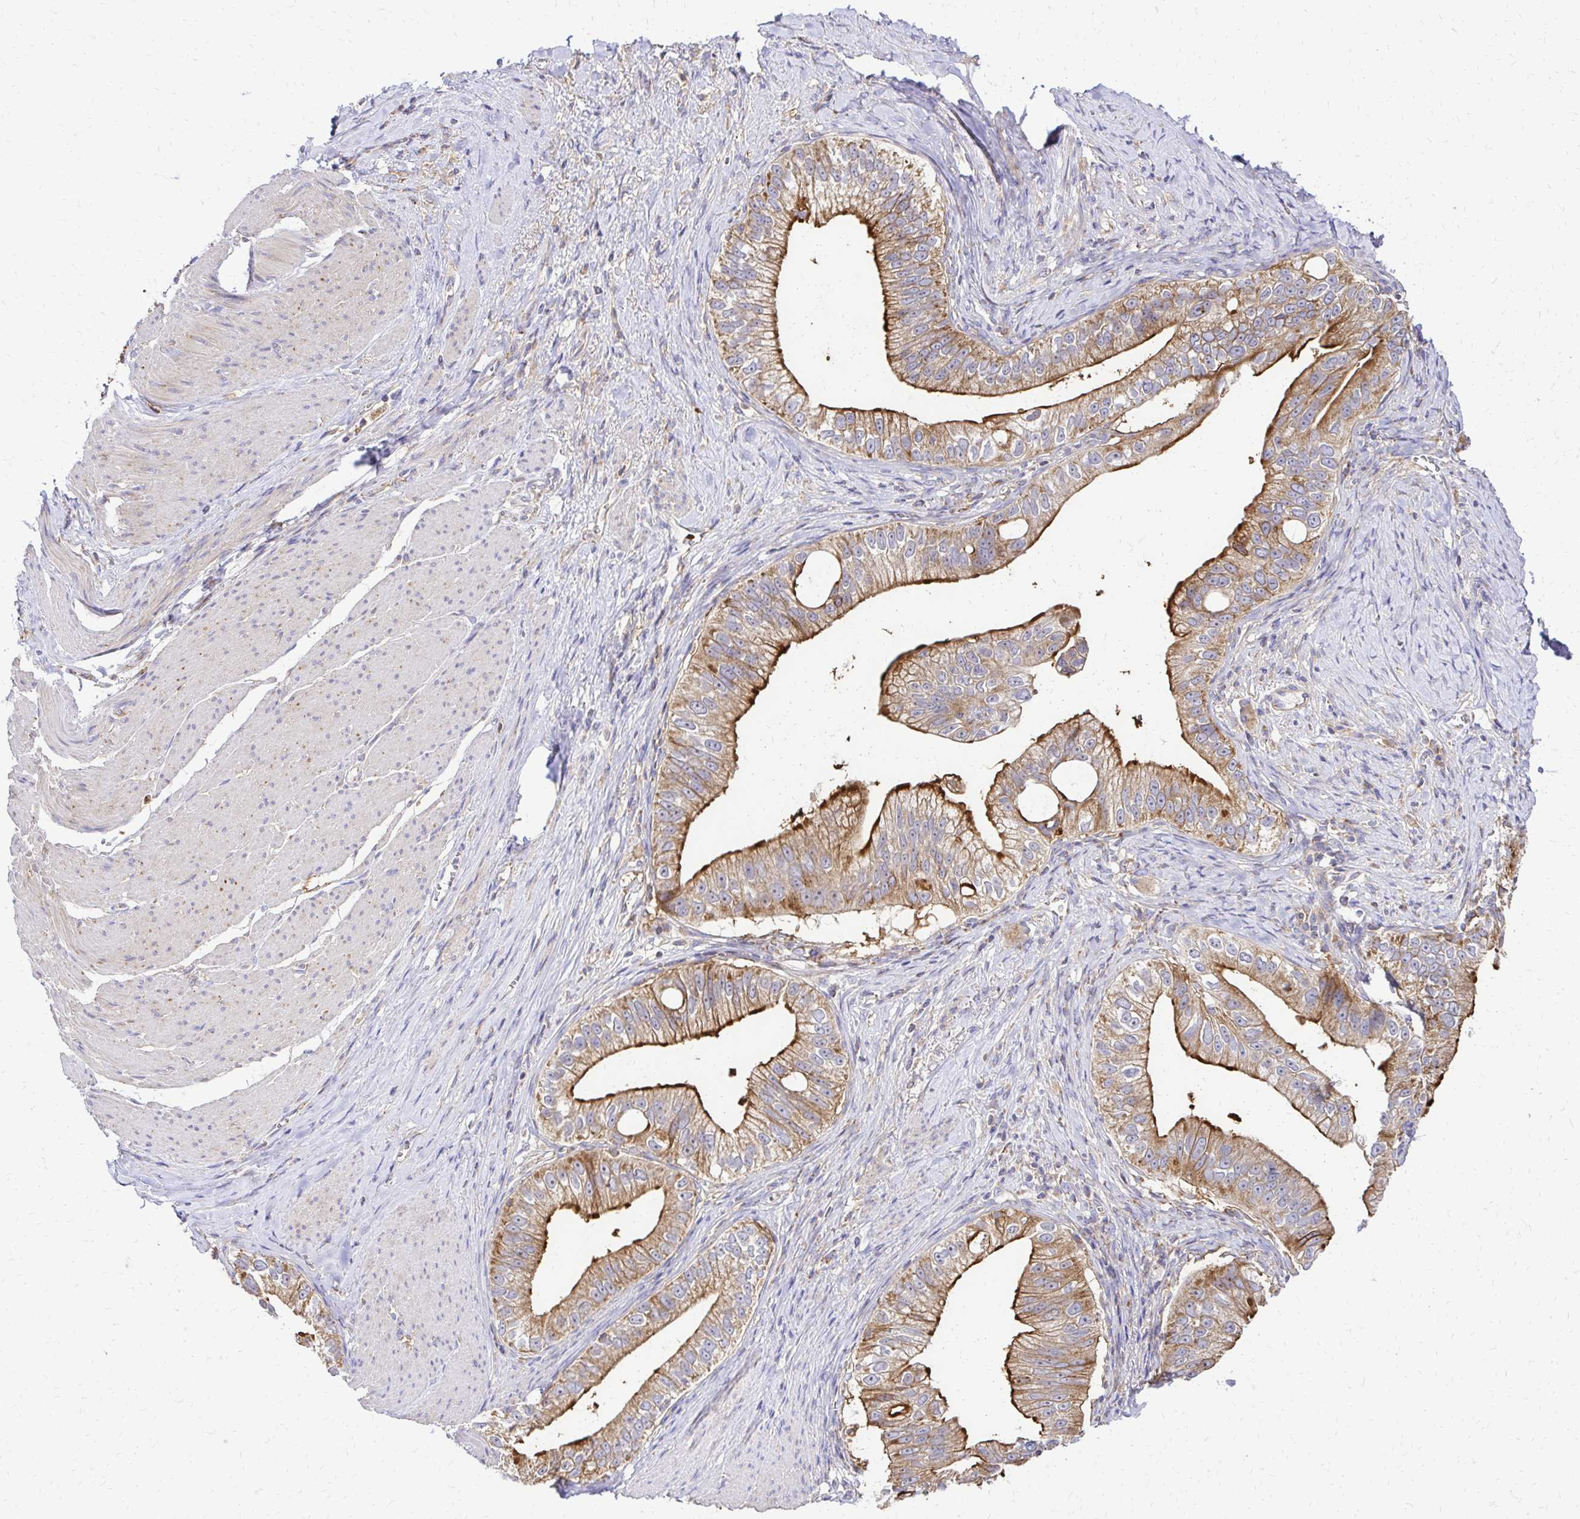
{"staining": {"intensity": "moderate", "quantity": ">75%", "location": "cytoplasmic/membranous"}, "tissue": "pancreatic cancer", "cell_type": "Tumor cells", "image_type": "cancer", "snomed": [{"axis": "morphology", "description": "Adenocarcinoma, NOS"}, {"axis": "topography", "description": "Pancreas"}], "caption": "Immunohistochemistry of human pancreatic cancer shows medium levels of moderate cytoplasmic/membranous expression in about >75% of tumor cells.", "gene": "MRPL13", "patient": {"sex": "male", "age": 70}}